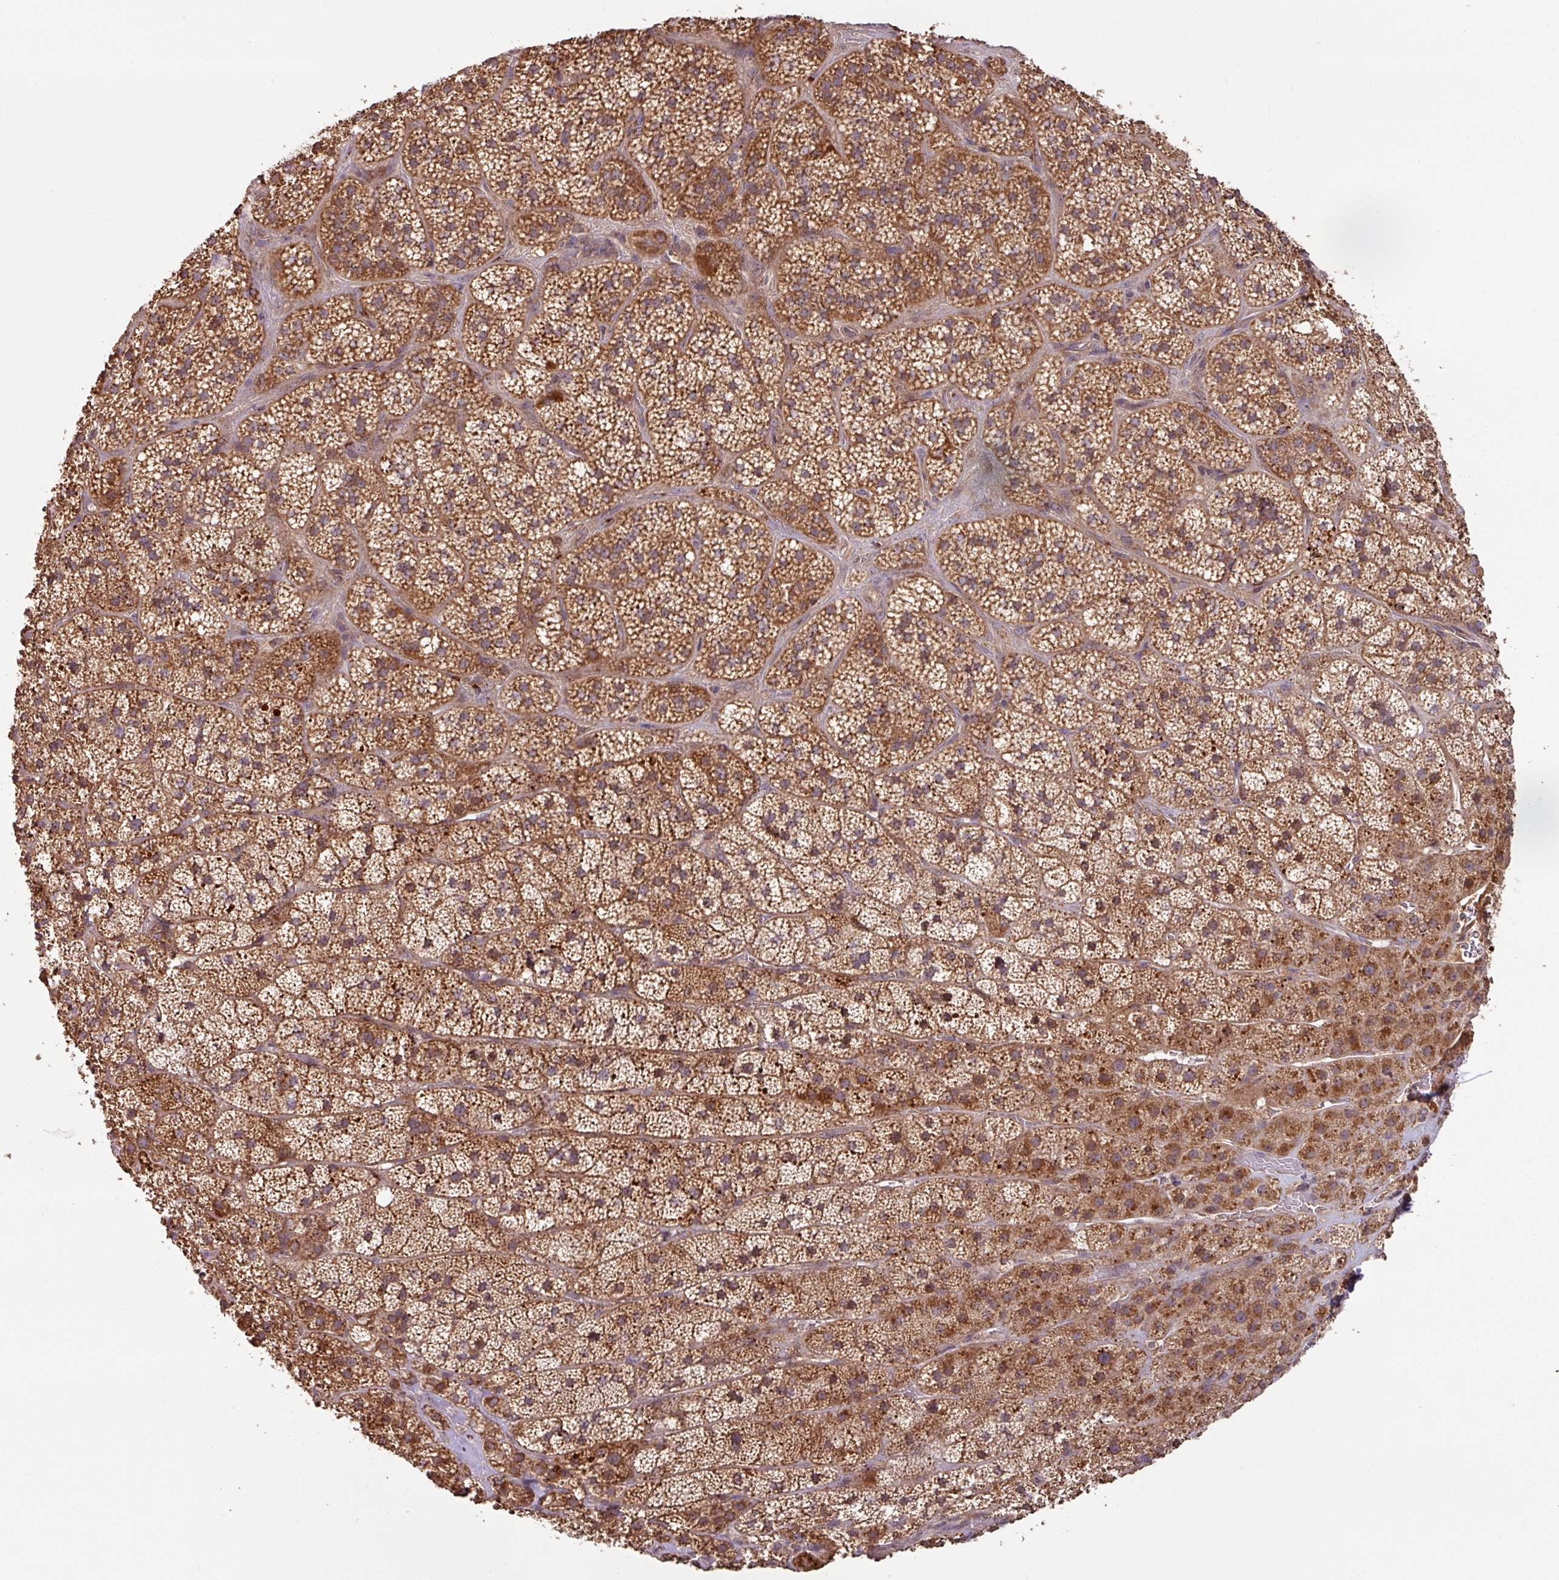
{"staining": {"intensity": "strong", "quantity": ">75%", "location": "cytoplasmic/membranous"}, "tissue": "adrenal gland", "cell_type": "Glandular cells", "image_type": "normal", "snomed": [{"axis": "morphology", "description": "Normal tissue, NOS"}, {"axis": "topography", "description": "Adrenal gland"}], "caption": "Immunohistochemistry (IHC) image of benign adrenal gland: human adrenal gland stained using IHC displays high levels of strong protein expression localized specifically in the cytoplasmic/membranous of glandular cells, appearing as a cytoplasmic/membranous brown color.", "gene": "MRRF", "patient": {"sex": "male", "age": 57}}